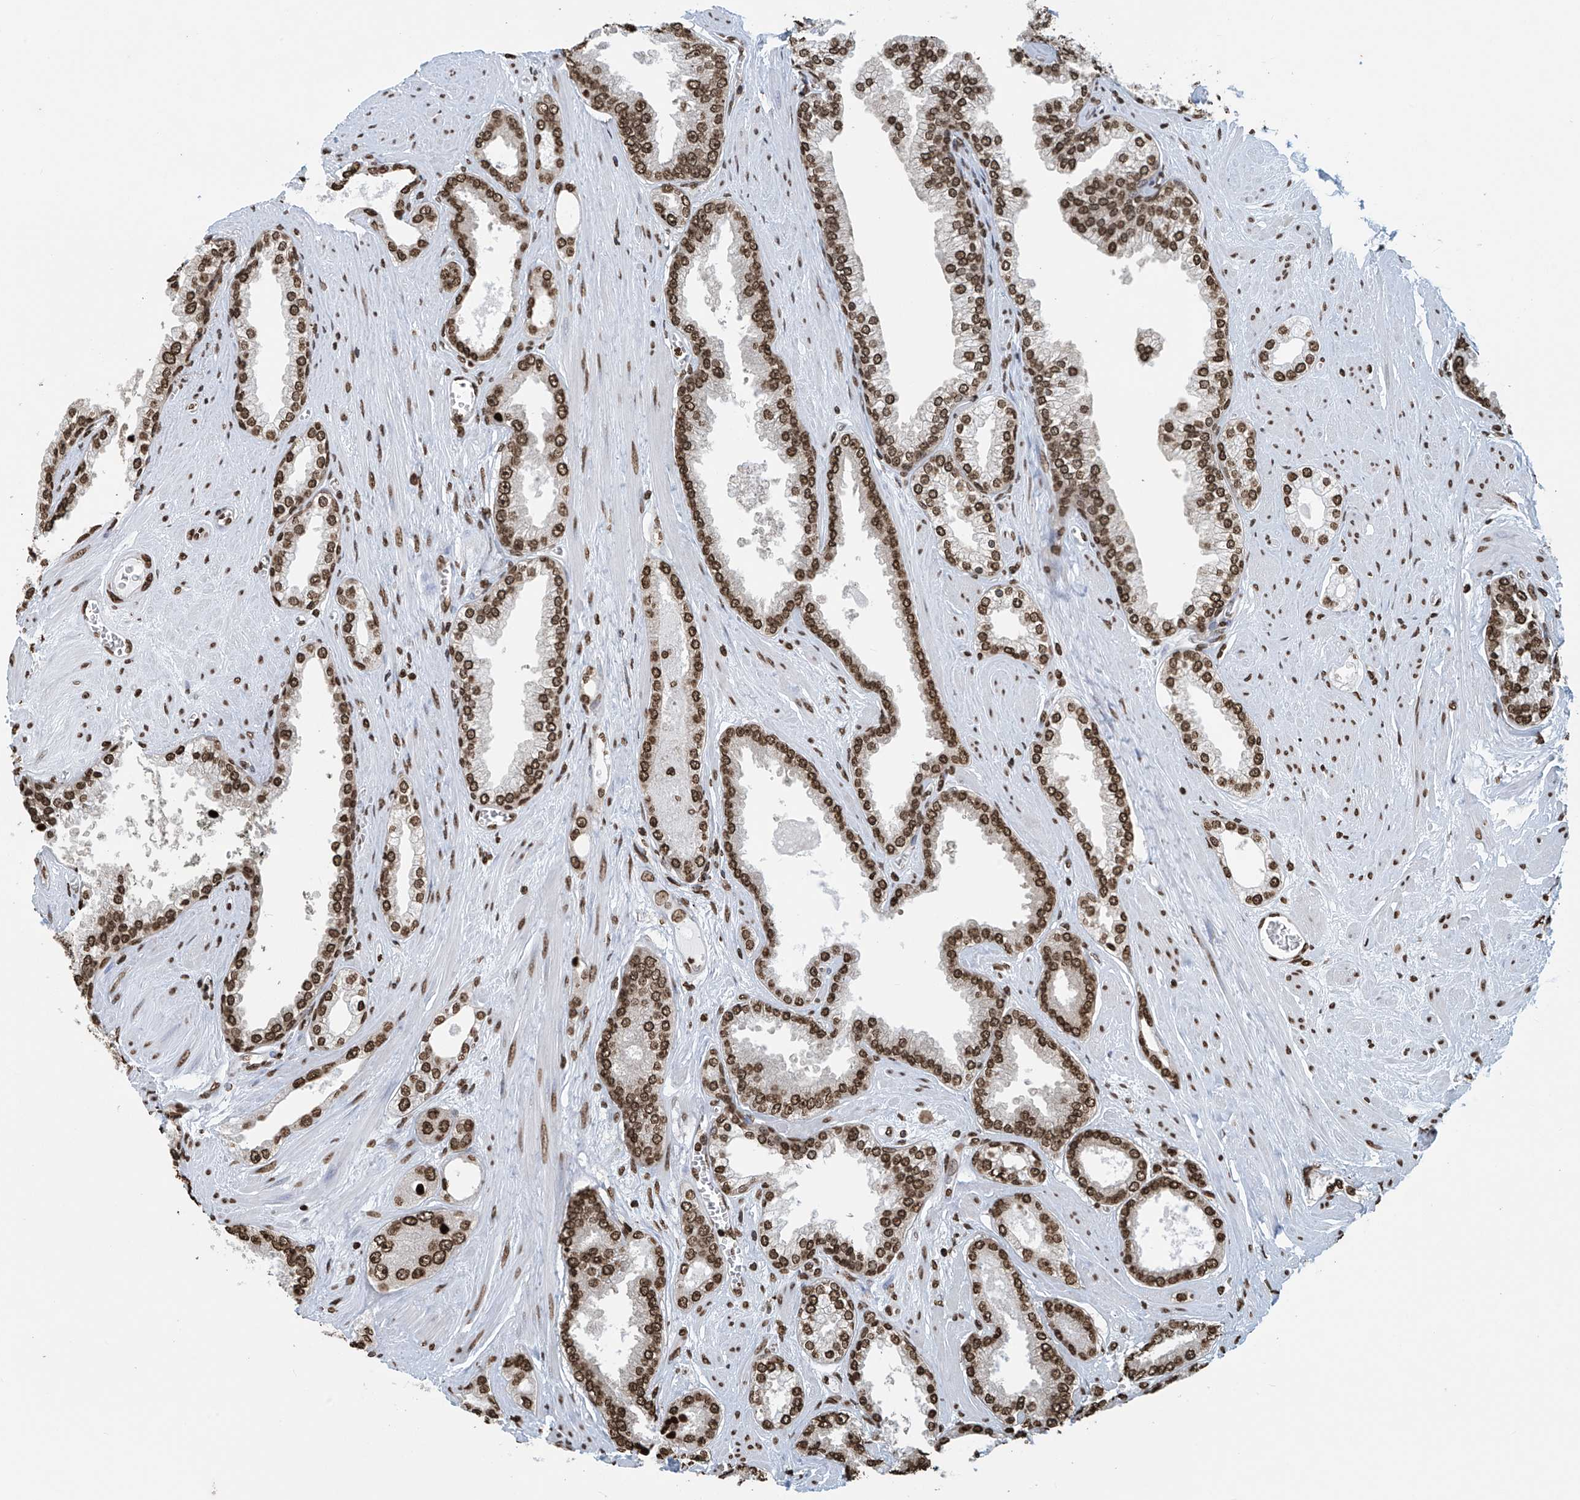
{"staining": {"intensity": "strong", "quantity": ">75%", "location": "nuclear"}, "tissue": "prostate cancer", "cell_type": "Tumor cells", "image_type": "cancer", "snomed": [{"axis": "morphology", "description": "Adenocarcinoma, Low grade"}, {"axis": "topography", "description": "Prostate"}], "caption": "There is high levels of strong nuclear positivity in tumor cells of prostate cancer (low-grade adenocarcinoma), as demonstrated by immunohistochemical staining (brown color).", "gene": "DPPA2", "patient": {"sex": "male", "age": 62}}